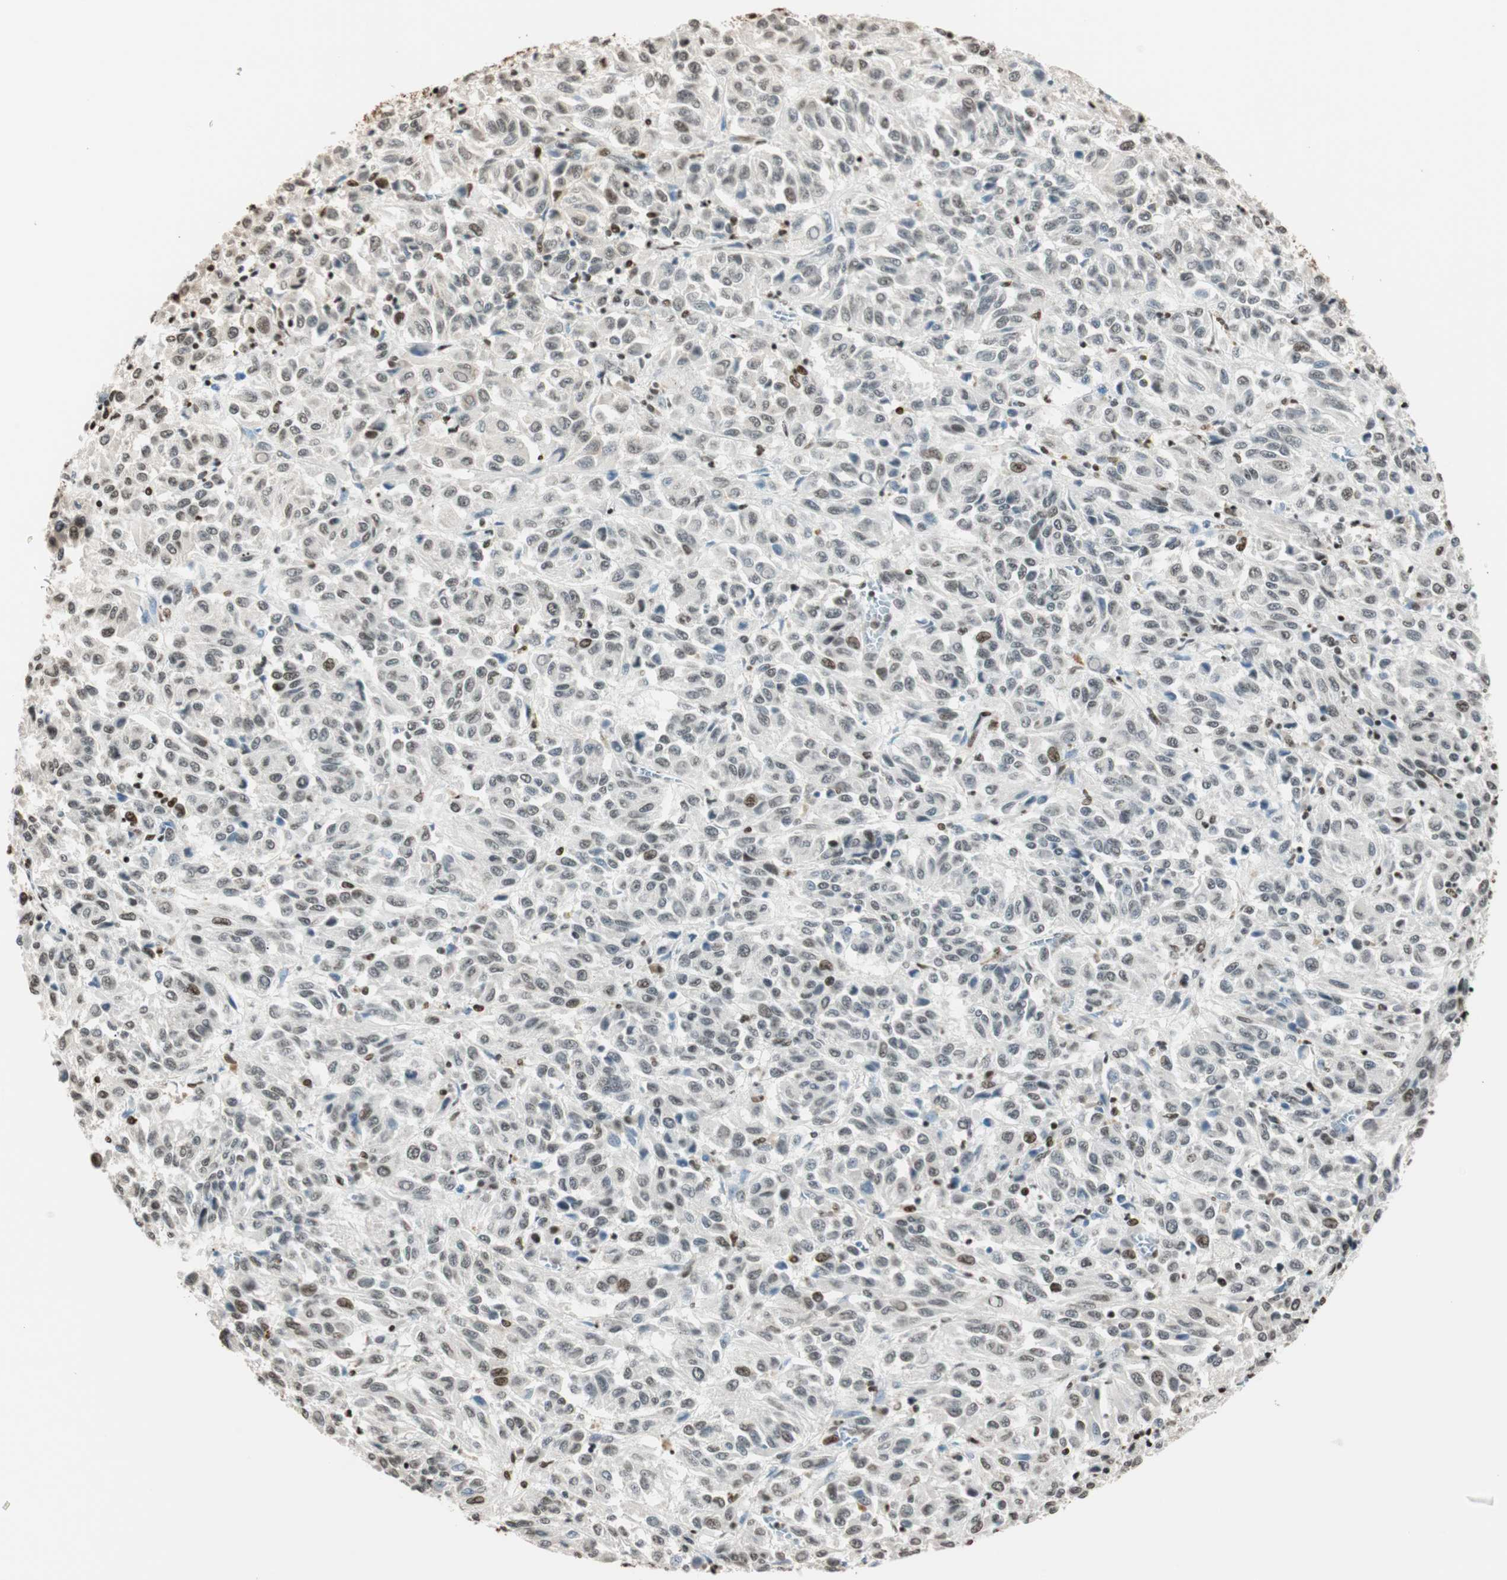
{"staining": {"intensity": "negative", "quantity": "none", "location": "none"}, "tissue": "melanoma", "cell_type": "Tumor cells", "image_type": "cancer", "snomed": [{"axis": "morphology", "description": "Malignant melanoma, Metastatic site"}, {"axis": "topography", "description": "Lung"}], "caption": "High power microscopy histopathology image of an immunohistochemistry (IHC) photomicrograph of malignant melanoma (metastatic site), revealing no significant expression in tumor cells. Nuclei are stained in blue.", "gene": "FANCG", "patient": {"sex": "male", "age": 64}}